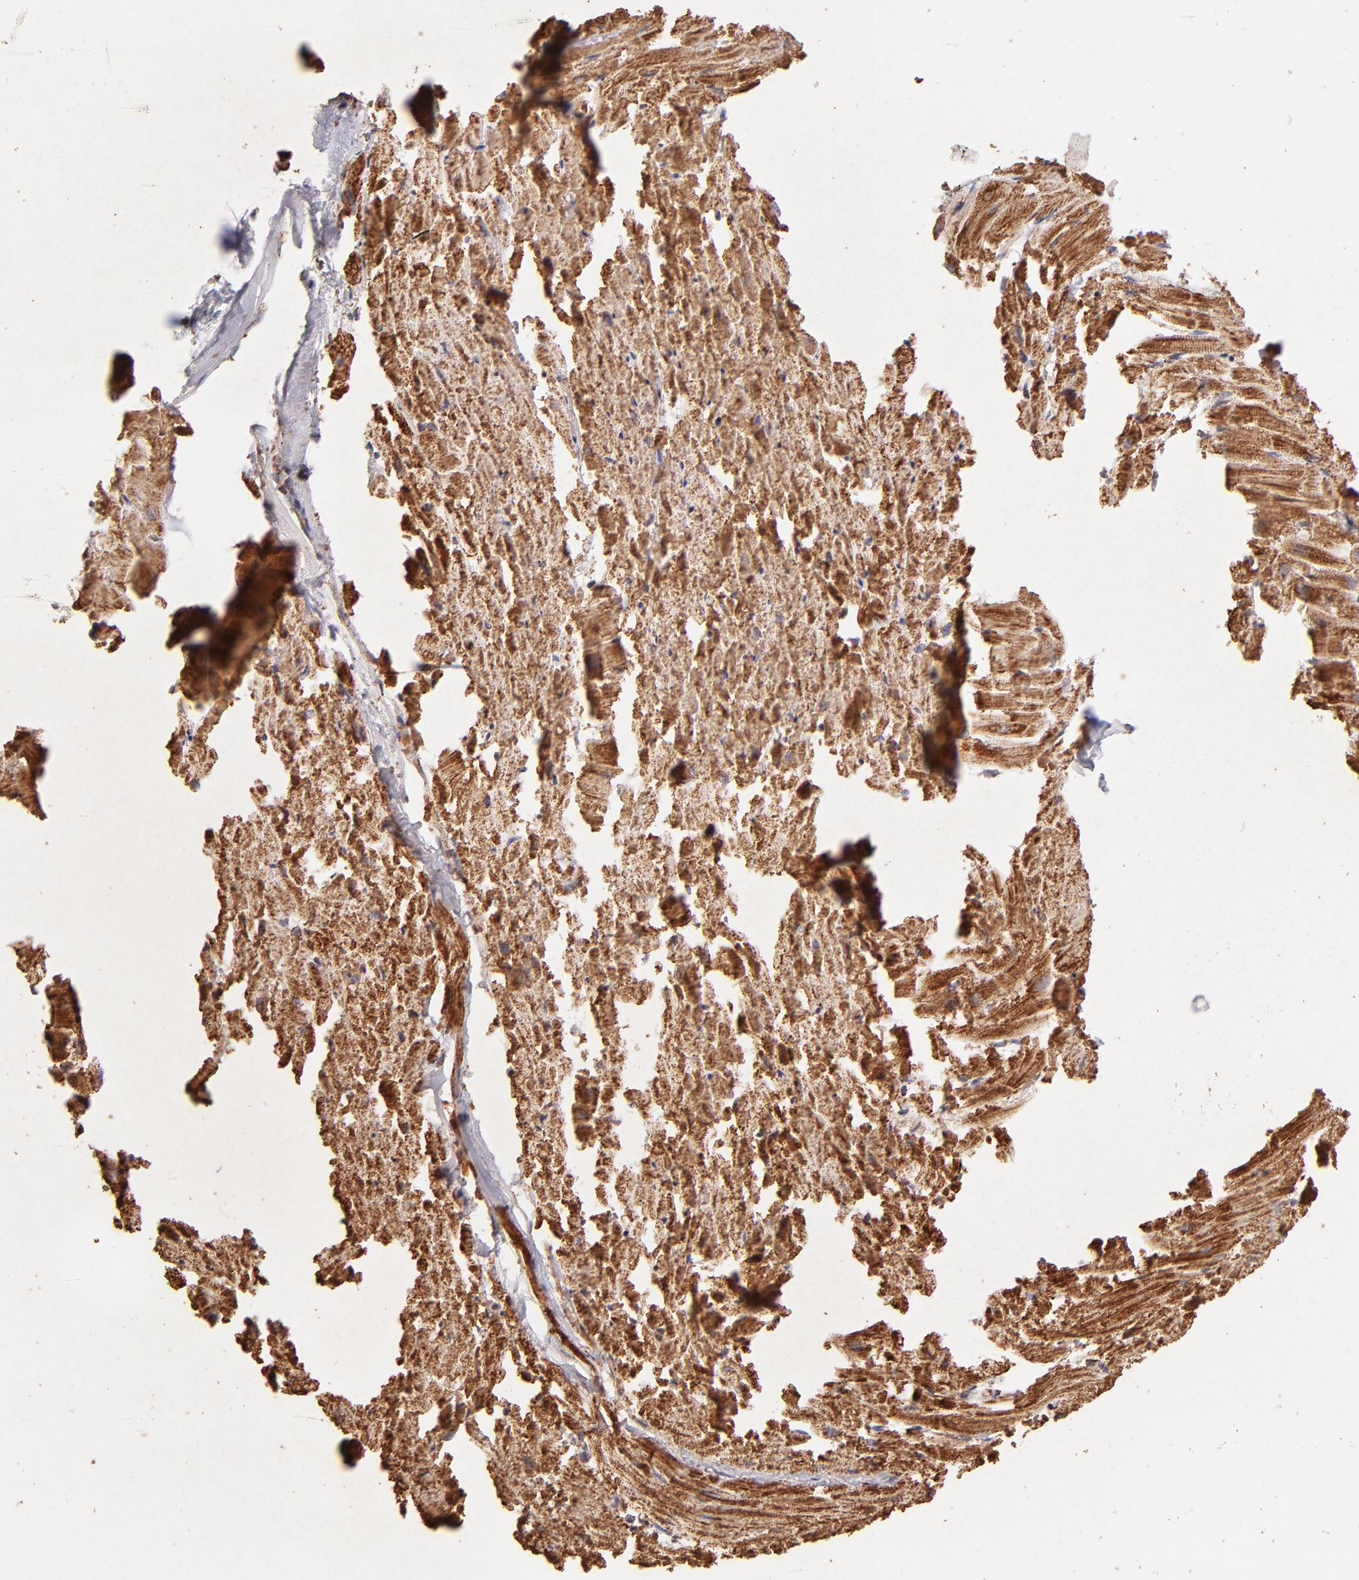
{"staining": {"intensity": "moderate", "quantity": ">75%", "location": "cytoplasmic/membranous"}, "tissue": "heart muscle", "cell_type": "Cardiomyocytes", "image_type": "normal", "snomed": [{"axis": "morphology", "description": "Normal tissue, NOS"}, {"axis": "topography", "description": "Heart"}], "caption": "IHC micrograph of unremarkable heart muscle stained for a protein (brown), which exhibits medium levels of moderate cytoplasmic/membranous expression in about >75% of cardiomyocytes.", "gene": "DLST", "patient": {"sex": "female", "age": 19}}